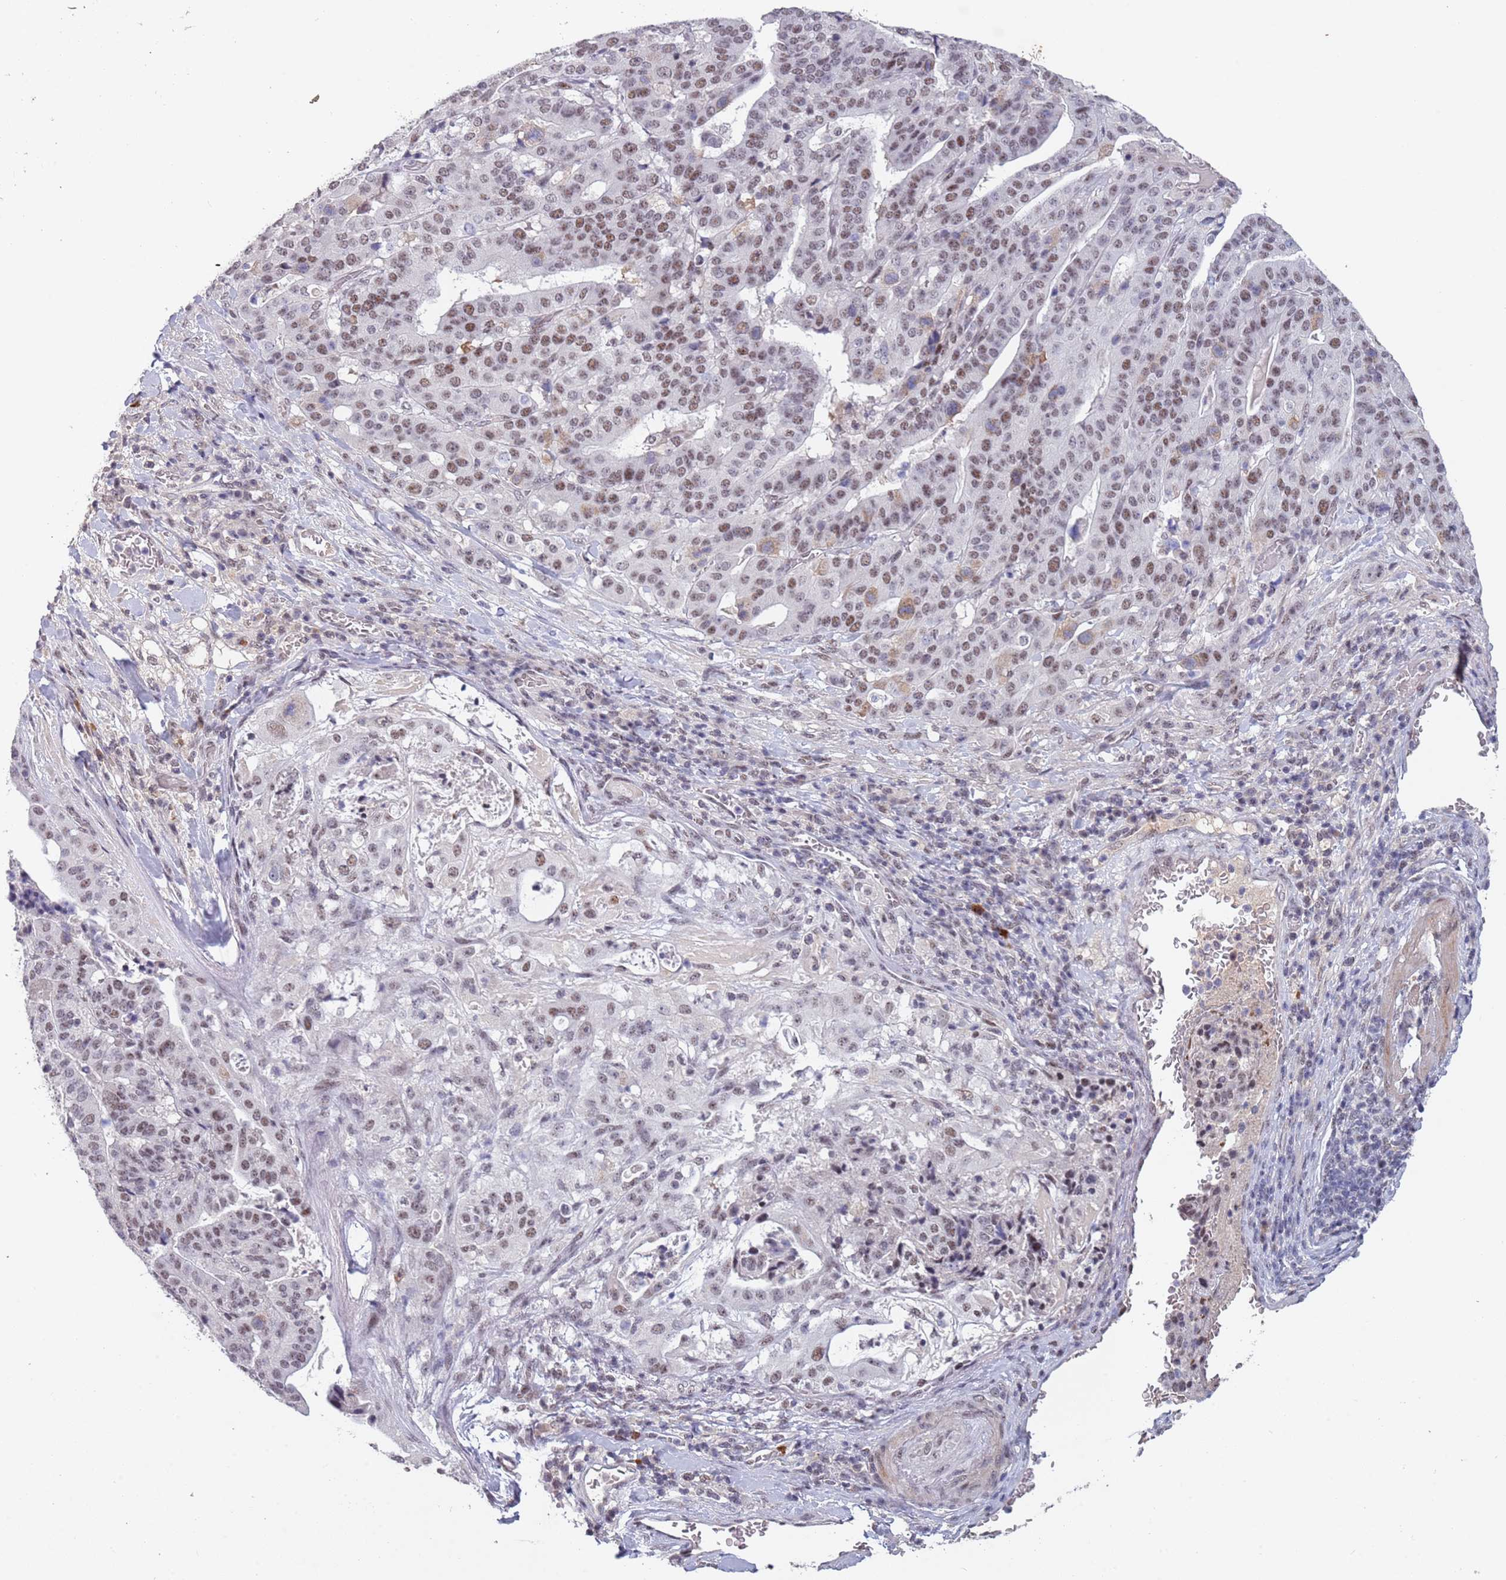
{"staining": {"intensity": "moderate", "quantity": ">75%", "location": "nuclear"}, "tissue": "stomach cancer", "cell_type": "Tumor cells", "image_type": "cancer", "snomed": [{"axis": "morphology", "description": "Adenocarcinoma, NOS"}, {"axis": "topography", "description": "Stomach"}], "caption": "Protein expression analysis of human stomach cancer (adenocarcinoma) reveals moderate nuclear staining in approximately >75% of tumor cells.", "gene": "CIZ1", "patient": {"sex": "male", "age": 48}}